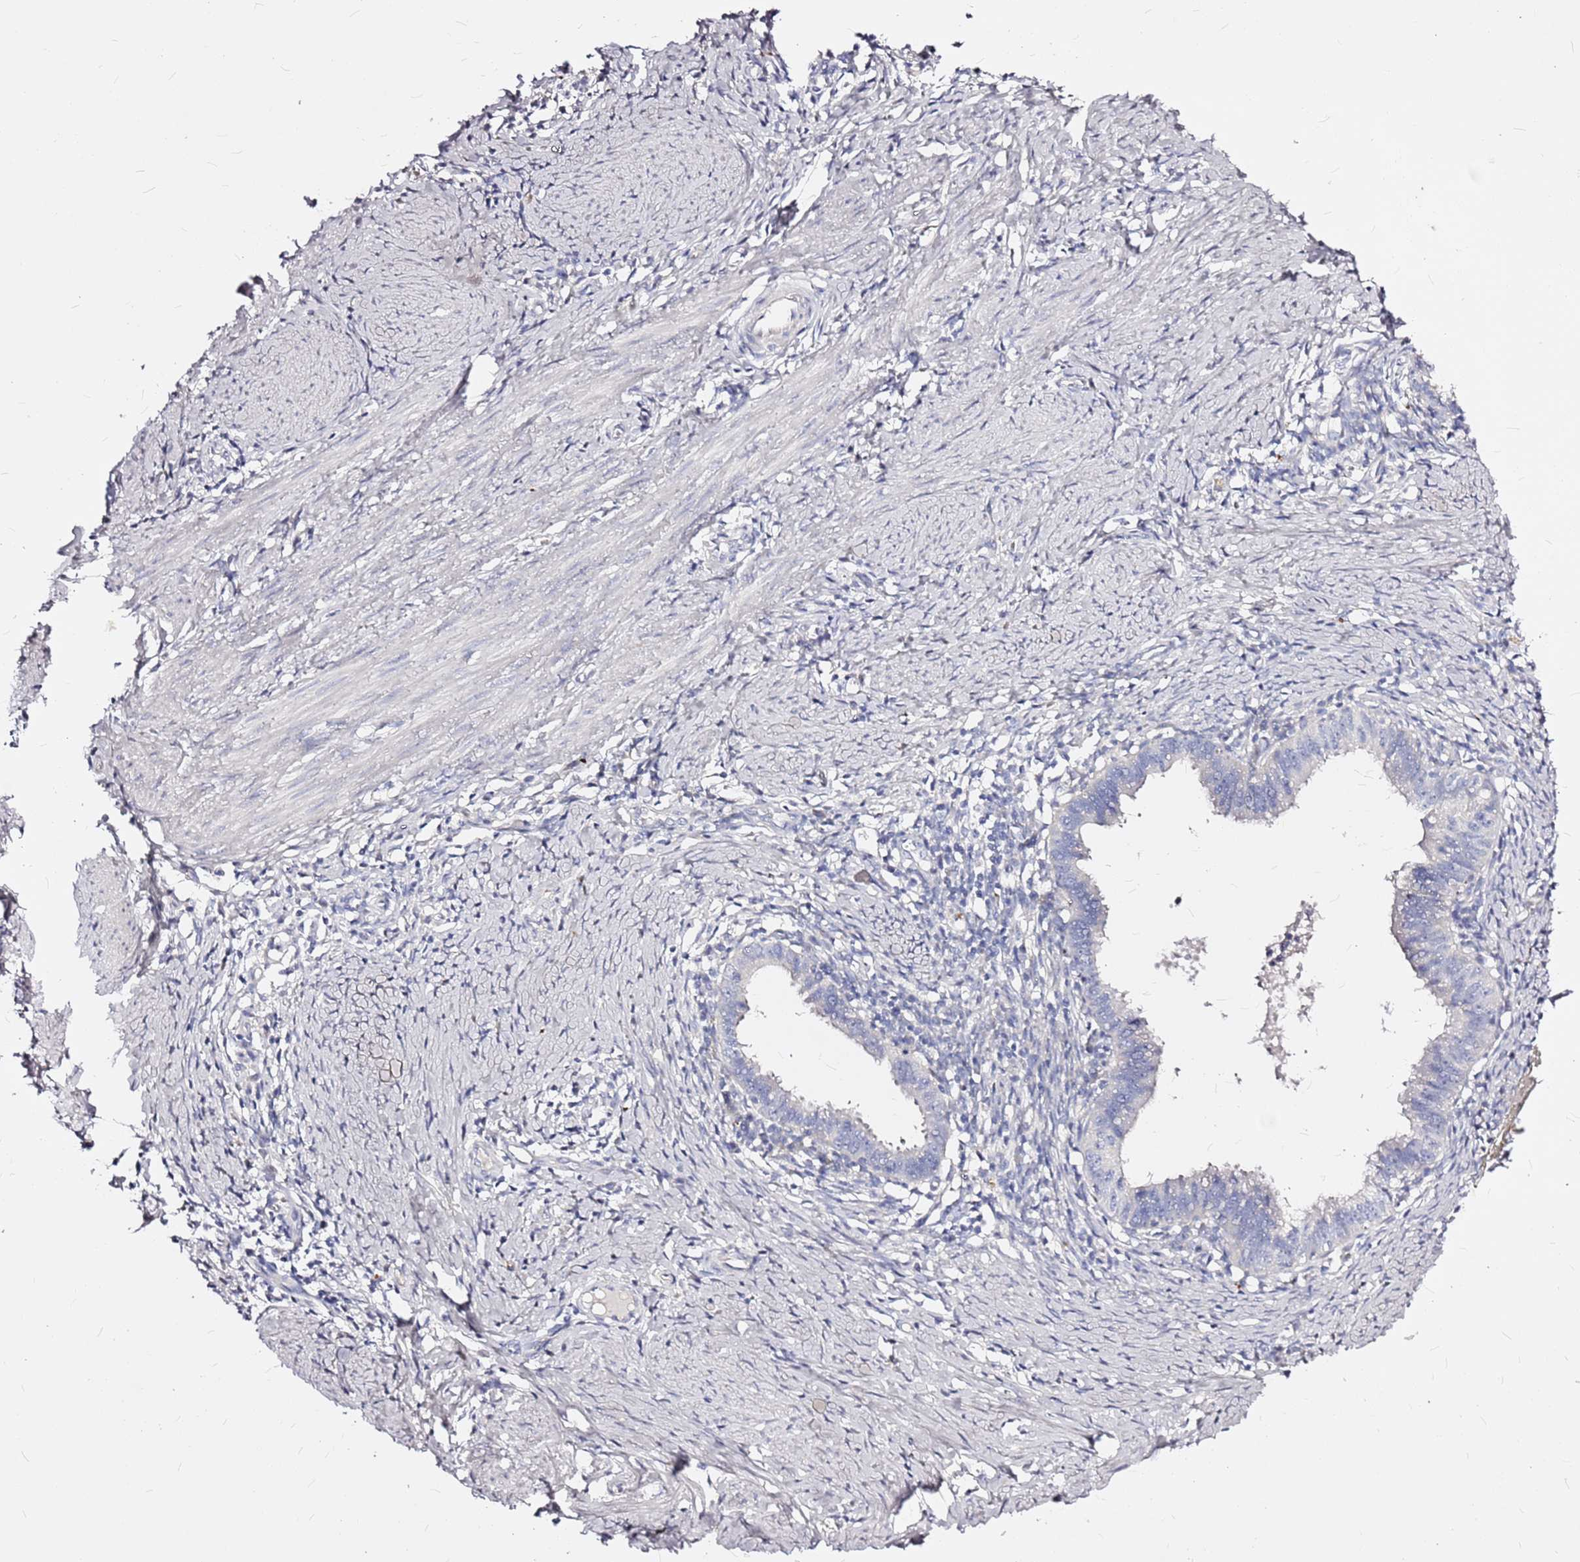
{"staining": {"intensity": "negative", "quantity": "none", "location": "none"}, "tissue": "cervical cancer", "cell_type": "Tumor cells", "image_type": "cancer", "snomed": [{"axis": "morphology", "description": "Adenocarcinoma, NOS"}, {"axis": "topography", "description": "Cervix"}], "caption": "A micrograph of human cervical cancer is negative for staining in tumor cells.", "gene": "CASD1", "patient": {"sex": "female", "age": 36}}